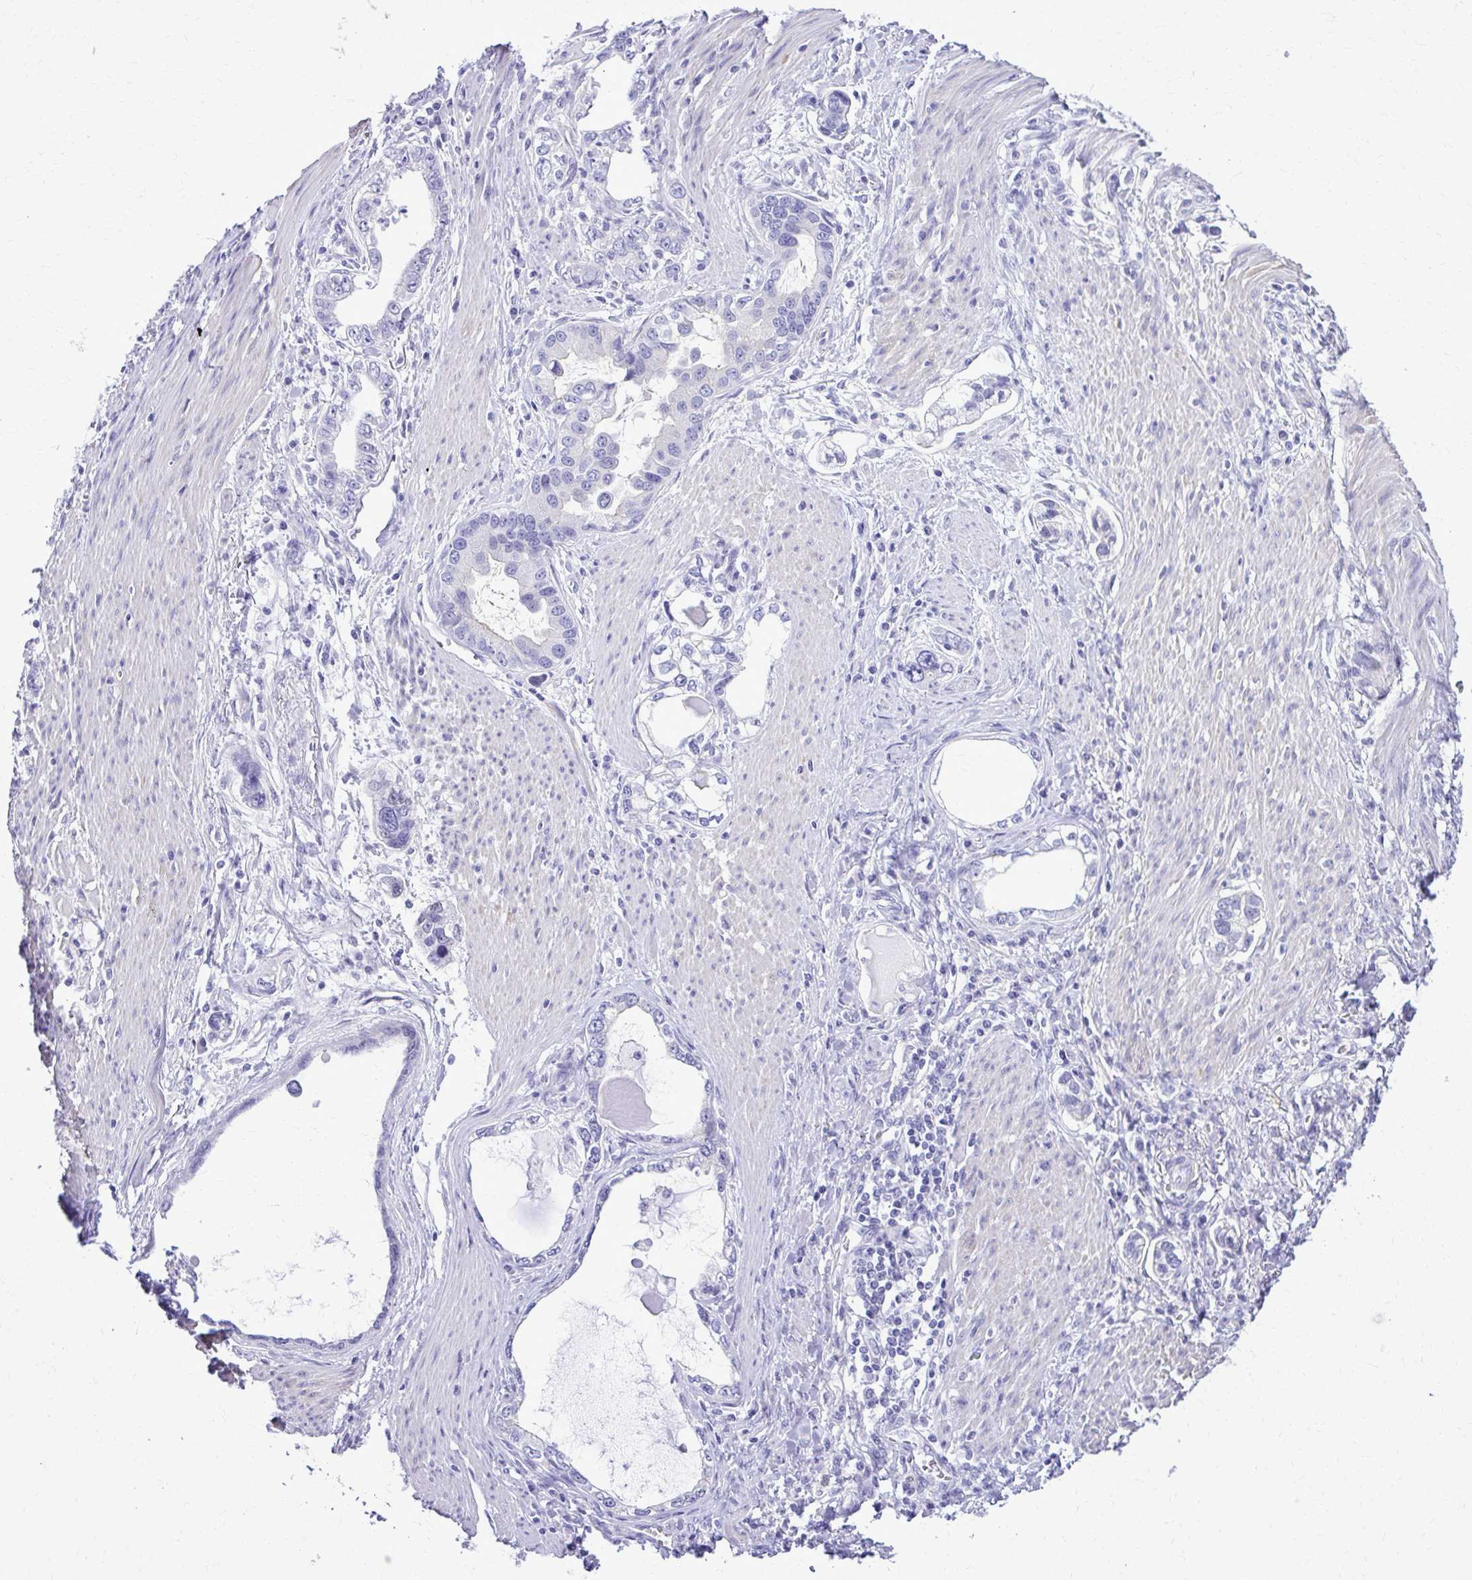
{"staining": {"intensity": "negative", "quantity": "none", "location": "none"}, "tissue": "stomach cancer", "cell_type": "Tumor cells", "image_type": "cancer", "snomed": [{"axis": "morphology", "description": "Adenocarcinoma, NOS"}, {"axis": "topography", "description": "Stomach, lower"}], "caption": "Immunohistochemical staining of stomach cancer (adenocarcinoma) reveals no significant positivity in tumor cells. The staining is performed using DAB brown chromogen with nuclei counter-stained in using hematoxylin.", "gene": "RASL11B", "patient": {"sex": "female", "age": 93}}